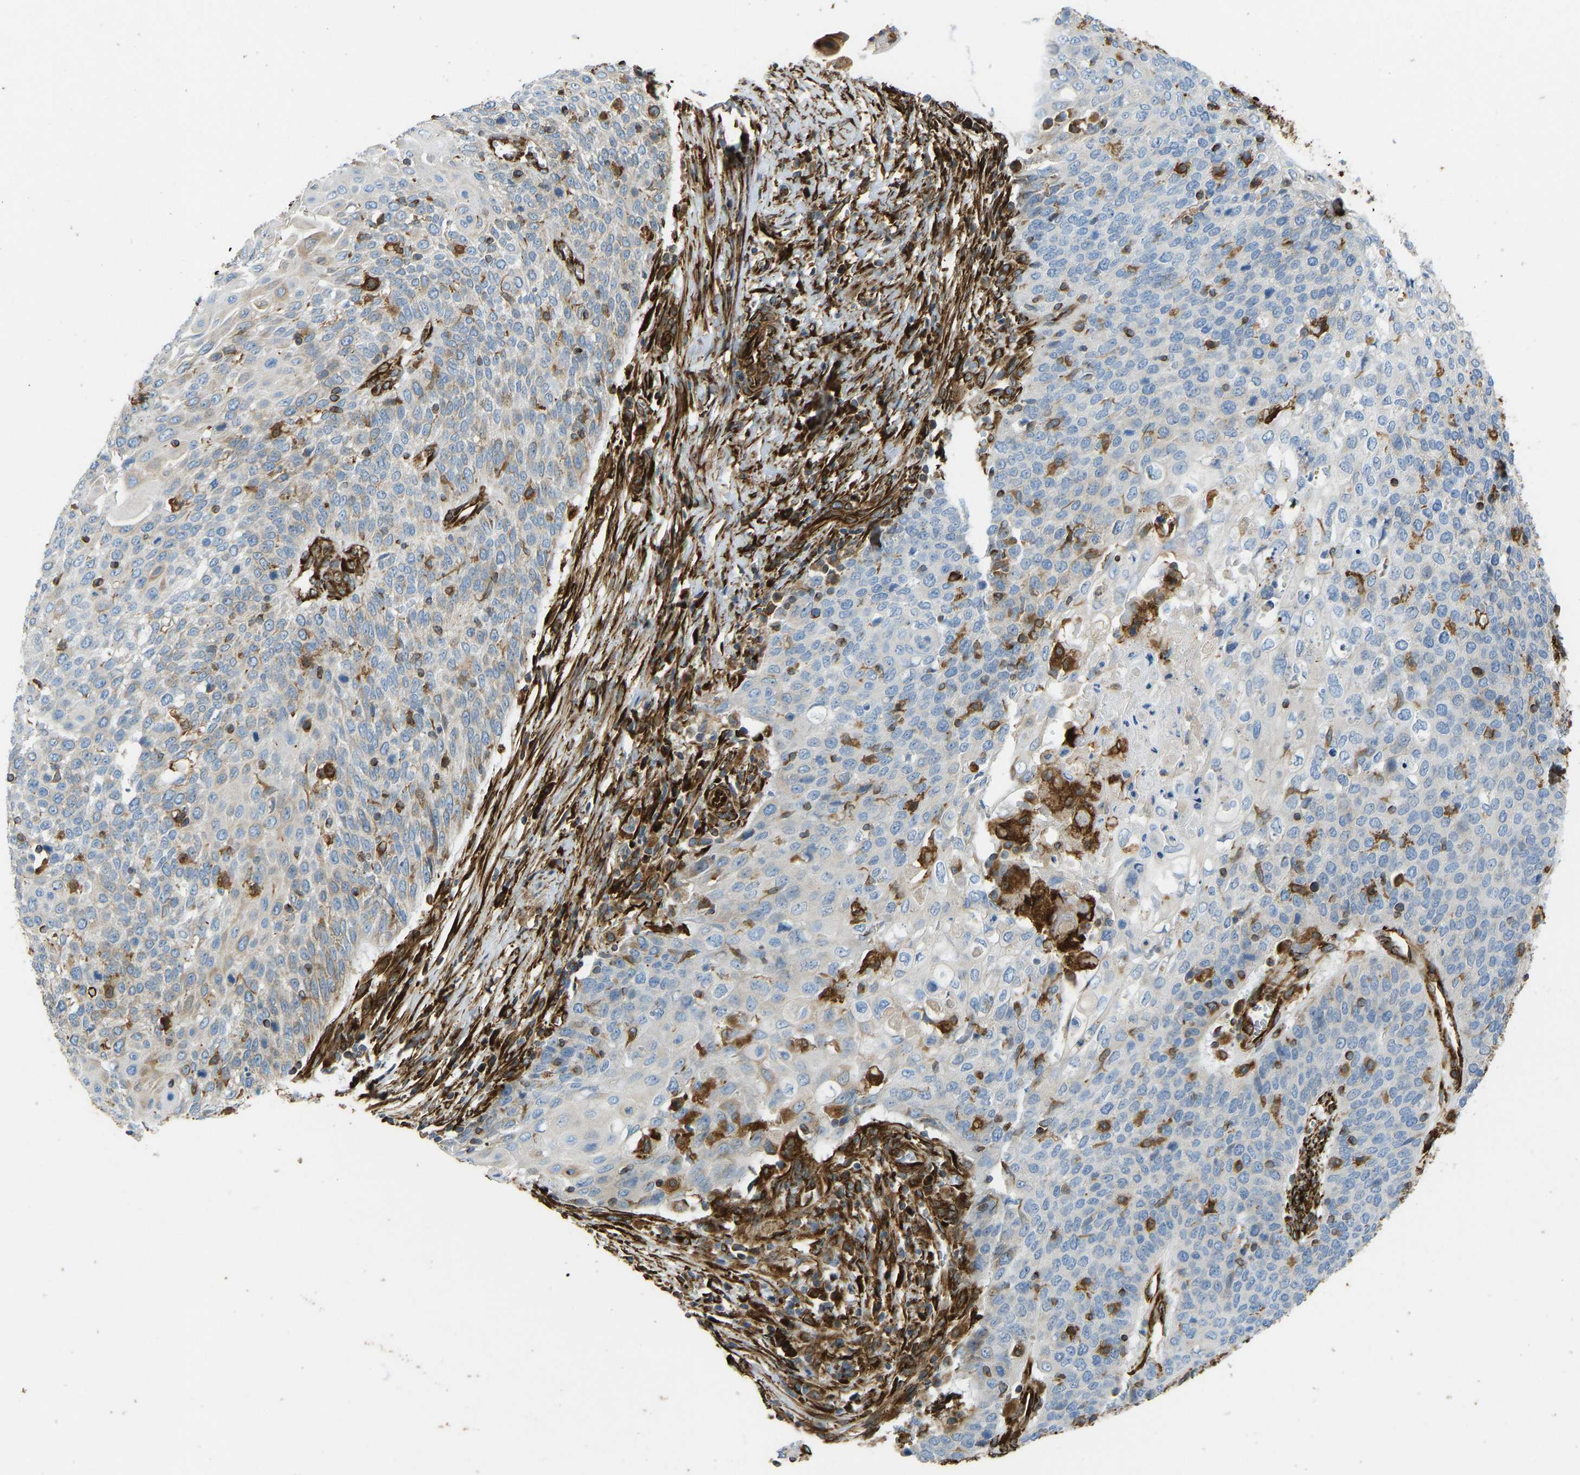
{"staining": {"intensity": "moderate", "quantity": "<25%", "location": "cytoplasmic/membranous"}, "tissue": "cervical cancer", "cell_type": "Tumor cells", "image_type": "cancer", "snomed": [{"axis": "morphology", "description": "Squamous cell carcinoma, NOS"}, {"axis": "topography", "description": "Cervix"}], "caption": "This is an image of immunohistochemistry (IHC) staining of squamous cell carcinoma (cervical), which shows moderate expression in the cytoplasmic/membranous of tumor cells.", "gene": "BEX3", "patient": {"sex": "female", "age": 39}}